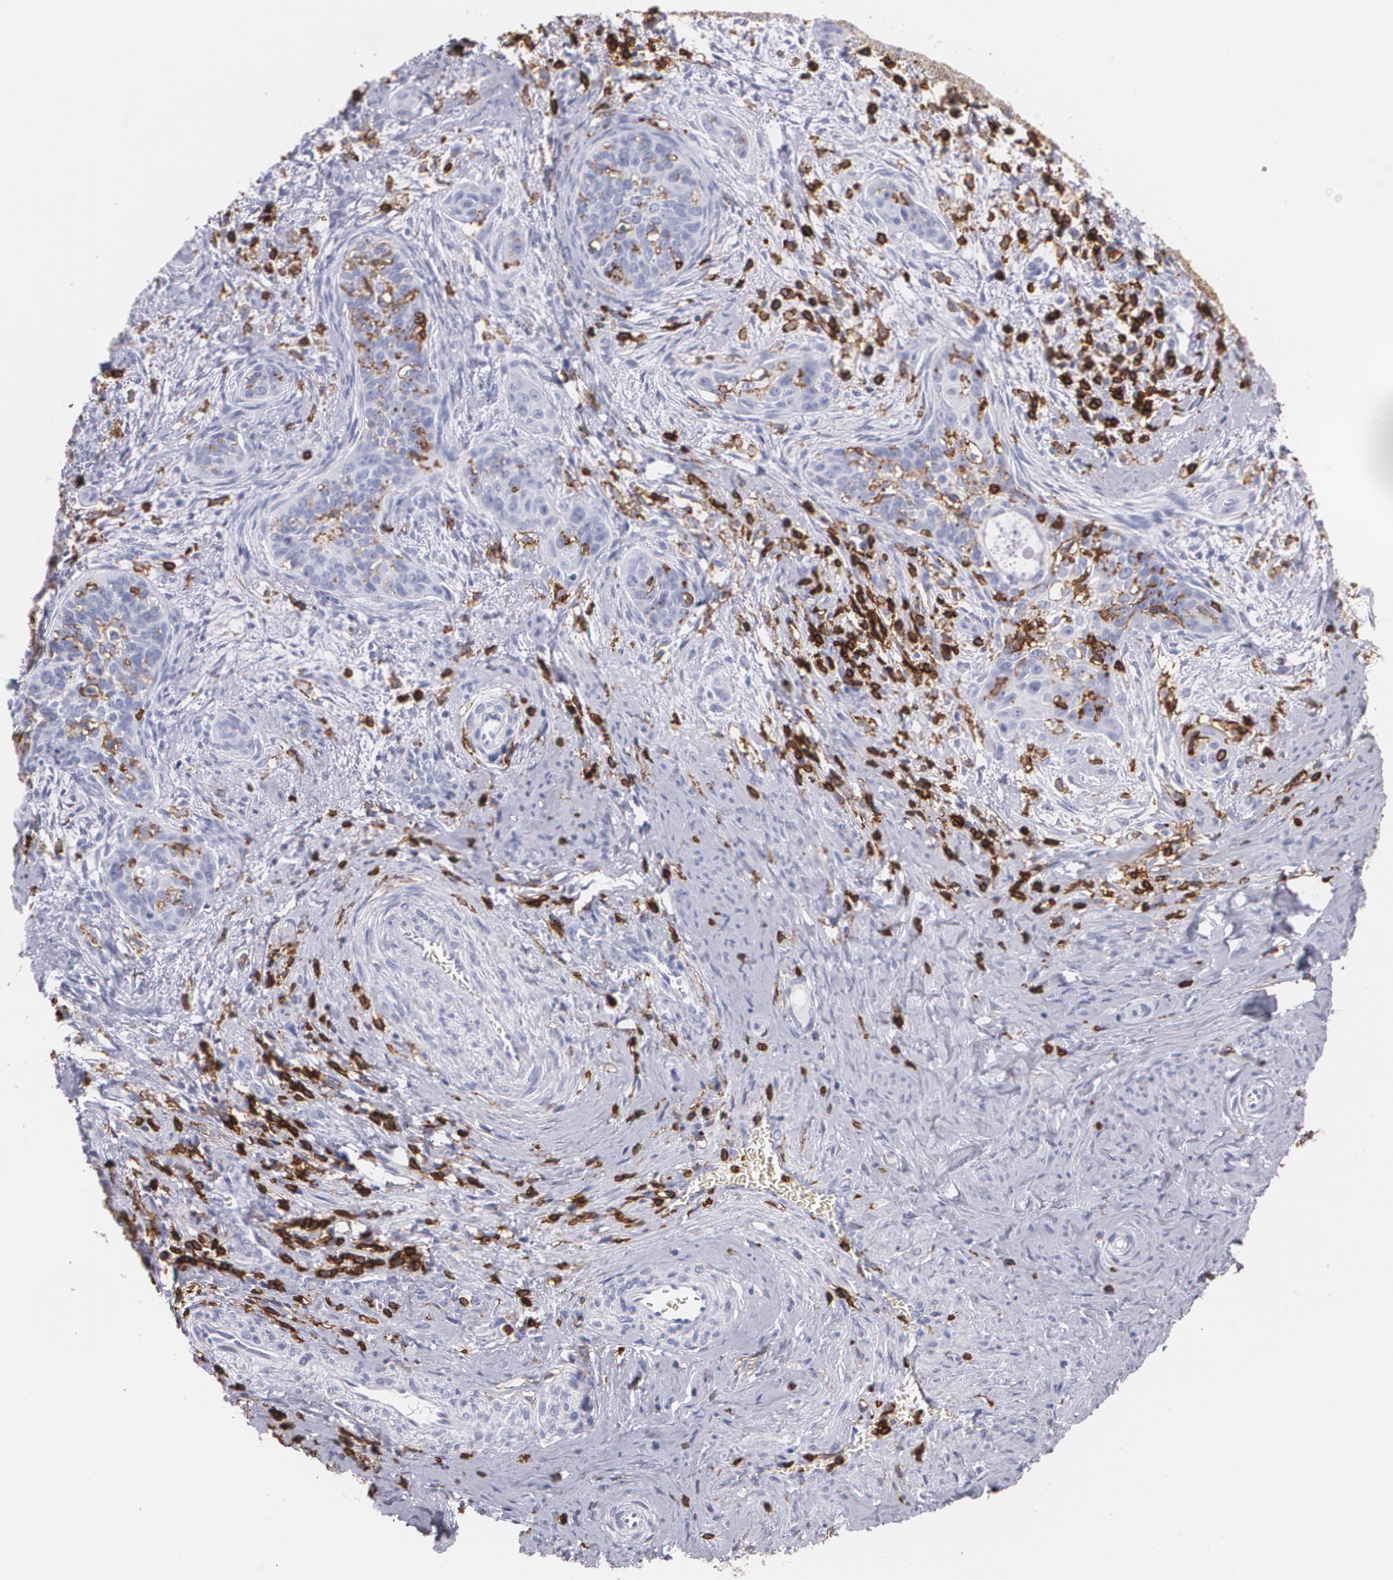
{"staining": {"intensity": "negative", "quantity": "none", "location": "none"}, "tissue": "cervical cancer", "cell_type": "Tumor cells", "image_type": "cancer", "snomed": [{"axis": "morphology", "description": "Squamous cell carcinoma, NOS"}, {"axis": "topography", "description": "Cervix"}], "caption": "The immunohistochemistry histopathology image has no significant positivity in tumor cells of squamous cell carcinoma (cervical) tissue. (DAB IHC with hematoxylin counter stain).", "gene": "PTPRC", "patient": {"sex": "female", "age": 33}}